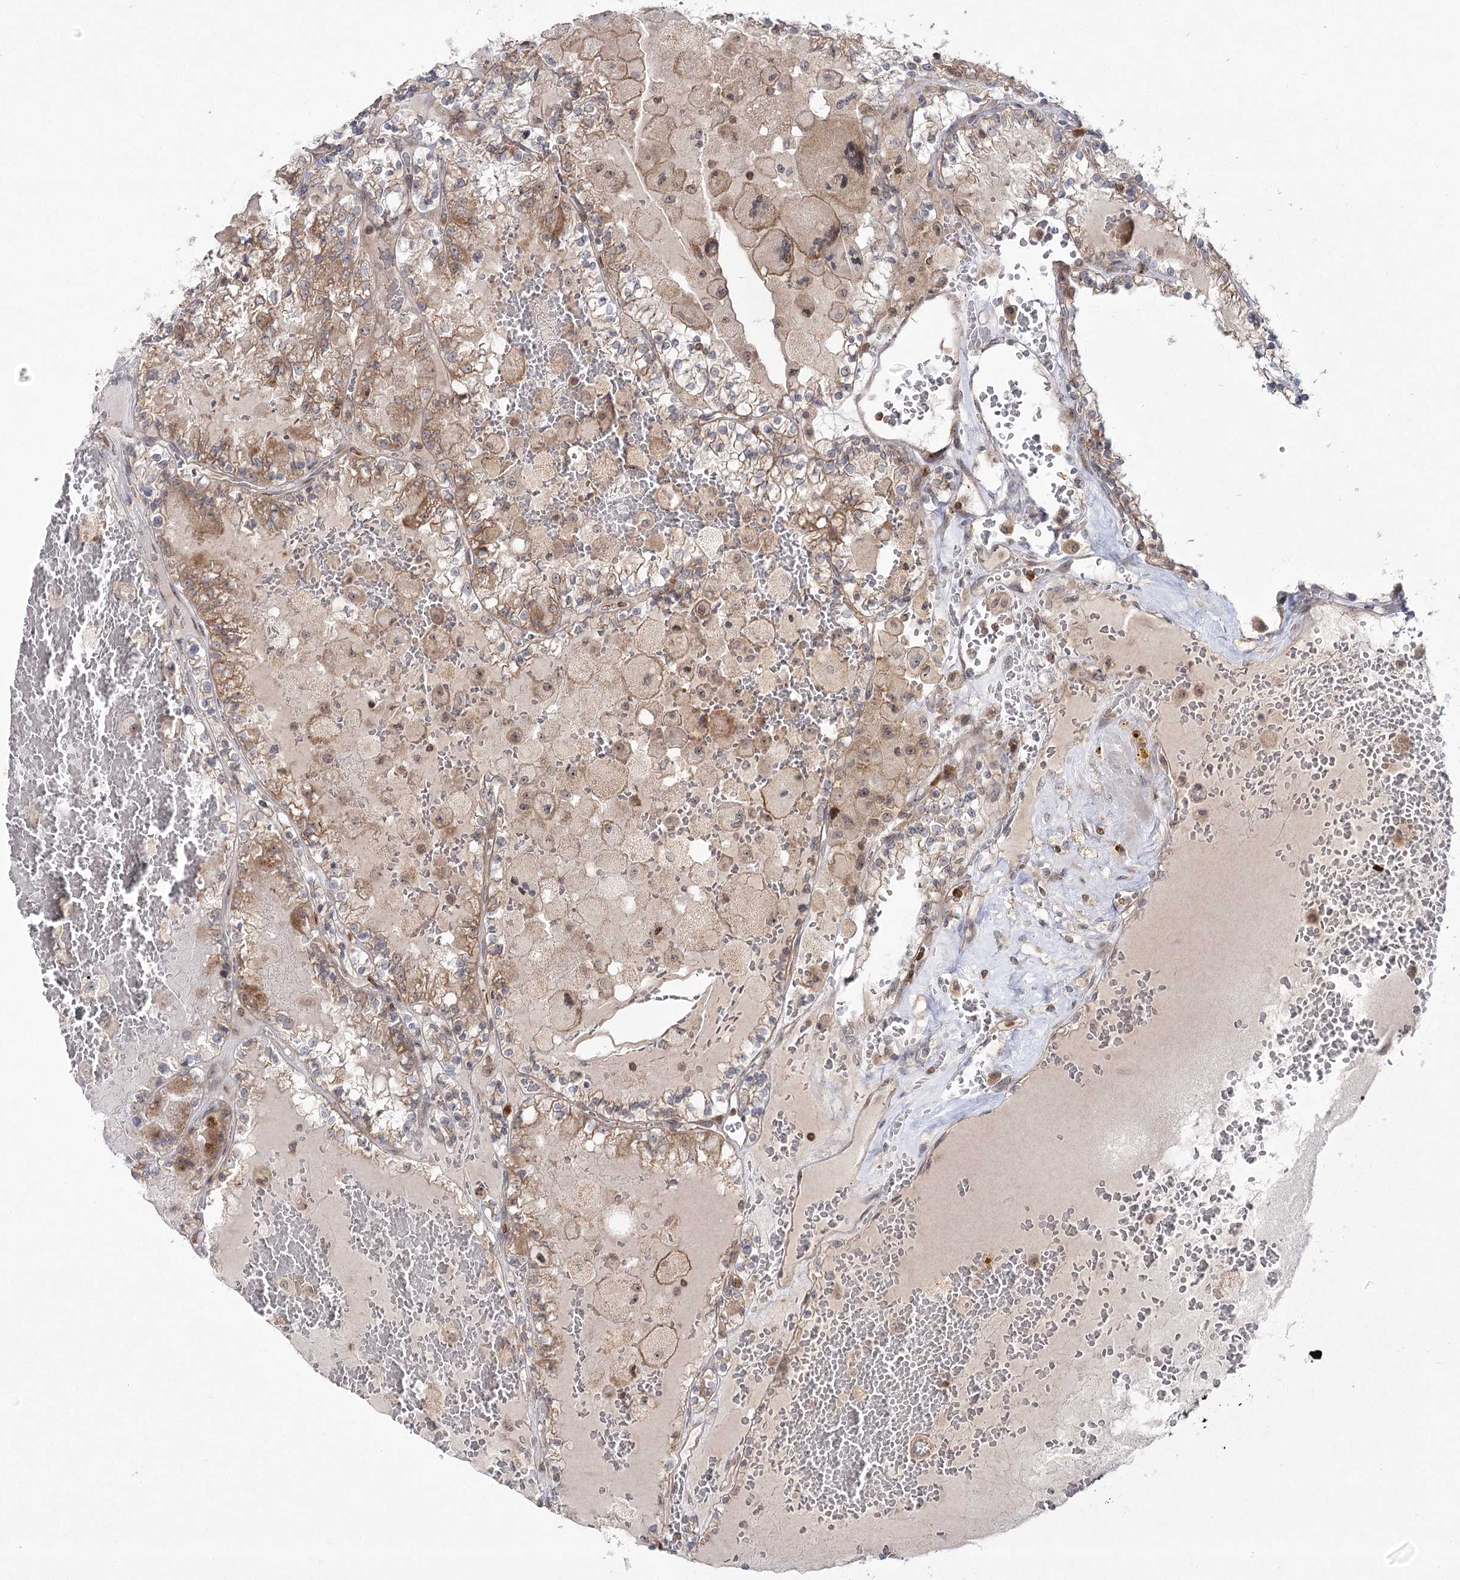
{"staining": {"intensity": "moderate", "quantity": "25%-75%", "location": "cytoplasmic/membranous"}, "tissue": "renal cancer", "cell_type": "Tumor cells", "image_type": "cancer", "snomed": [{"axis": "morphology", "description": "Adenocarcinoma, NOS"}, {"axis": "topography", "description": "Kidney"}], "caption": "DAB immunohistochemical staining of human renal cancer displays moderate cytoplasmic/membranous protein expression in approximately 25%-75% of tumor cells. Using DAB (brown) and hematoxylin (blue) stains, captured at high magnification using brightfield microscopy.", "gene": "SYTL1", "patient": {"sex": "female", "age": 56}}